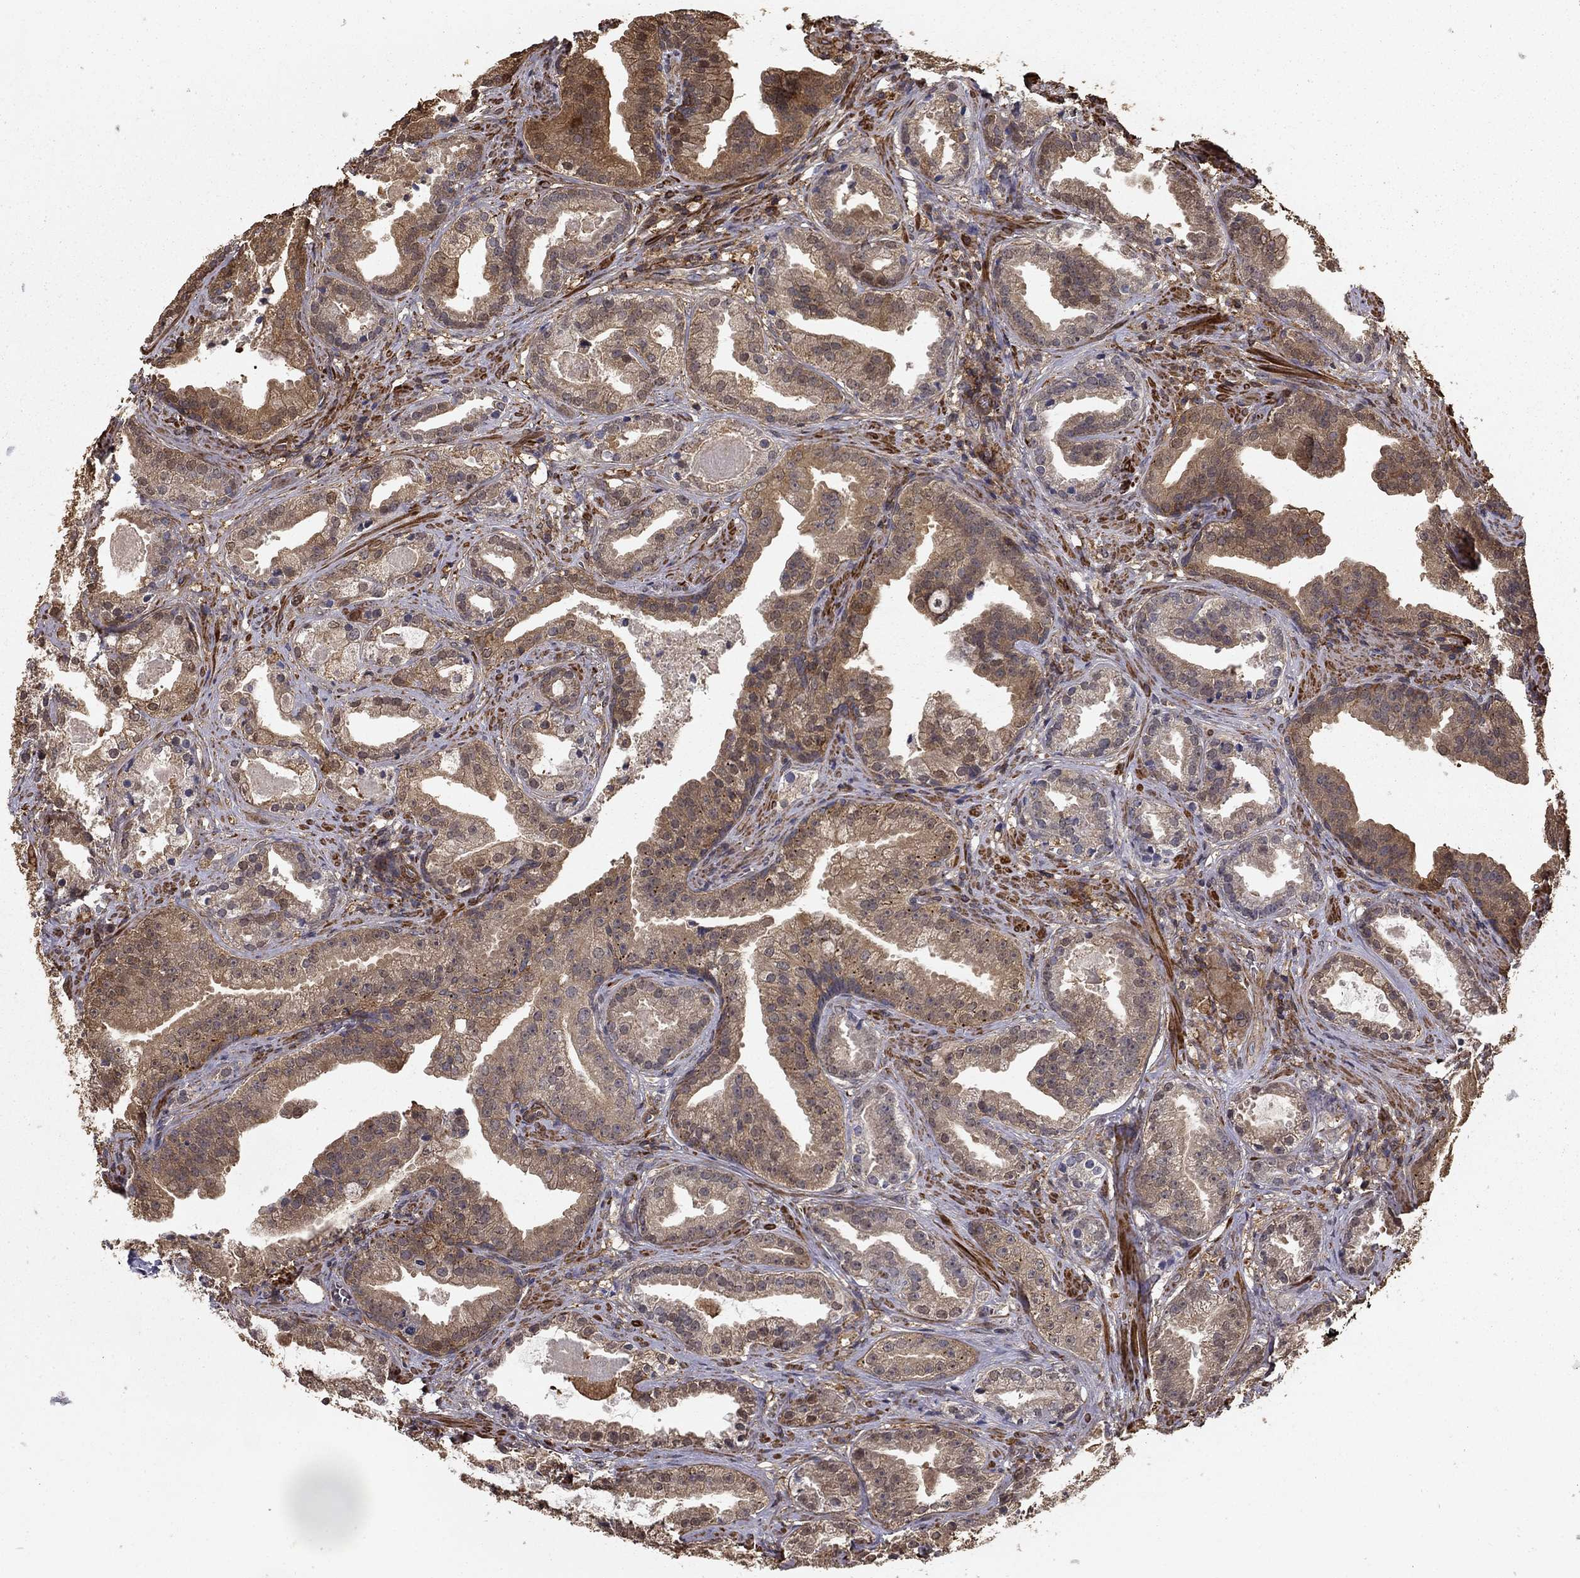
{"staining": {"intensity": "weak", "quantity": "25%-75%", "location": "cytoplasmic/membranous"}, "tissue": "prostate cancer", "cell_type": "Tumor cells", "image_type": "cancer", "snomed": [{"axis": "morphology", "description": "Adenocarcinoma, NOS"}, {"axis": "morphology", "description": "Adenocarcinoma, High grade"}, {"axis": "topography", "description": "Prostate"}], "caption": "IHC of prostate high-grade adenocarcinoma shows low levels of weak cytoplasmic/membranous positivity in approximately 25%-75% of tumor cells.", "gene": "HABP4", "patient": {"sex": "male", "age": 64}}